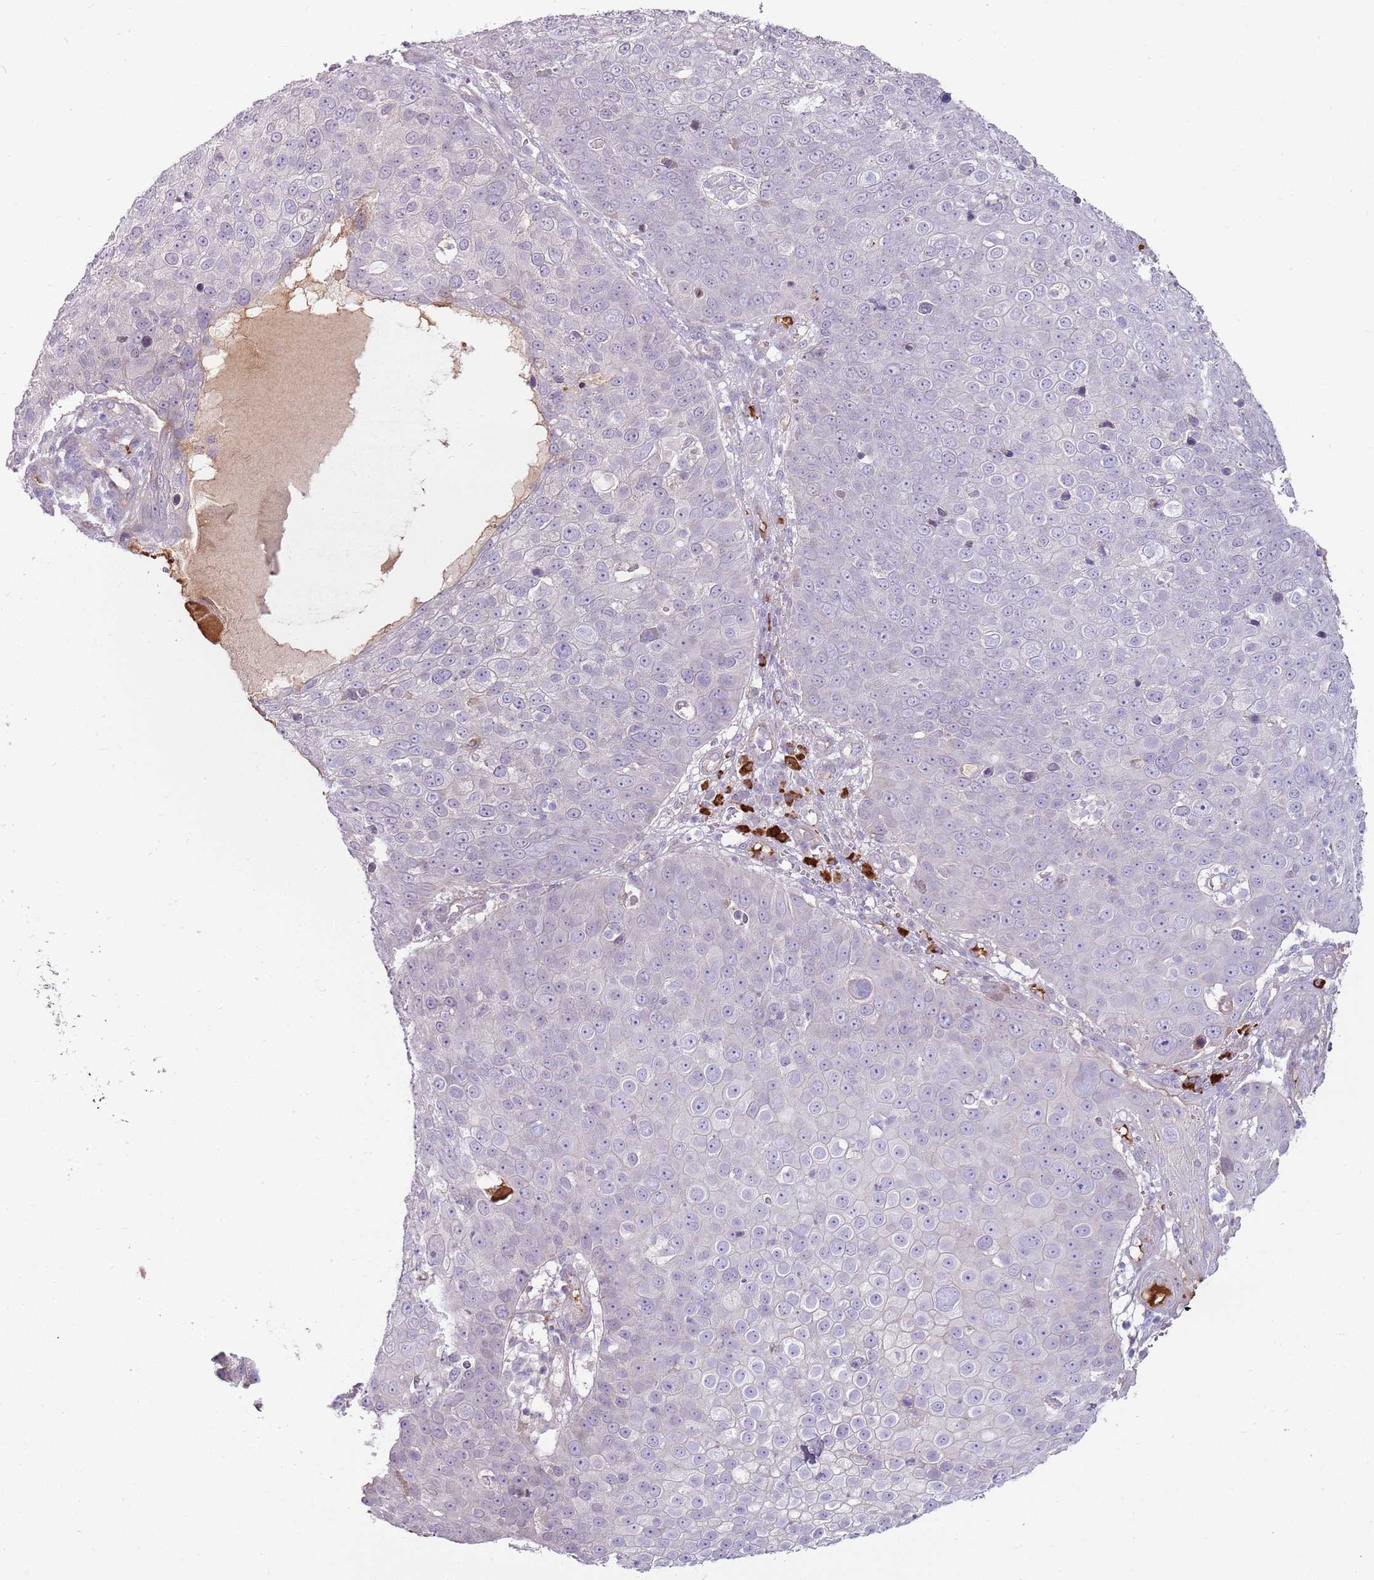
{"staining": {"intensity": "negative", "quantity": "none", "location": "none"}, "tissue": "skin cancer", "cell_type": "Tumor cells", "image_type": "cancer", "snomed": [{"axis": "morphology", "description": "Squamous cell carcinoma, NOS"}, {"axis": "topography", "description": "Skin"}], "caption": "Immunohistochemical staining of squamous cell carcinoma (skin) reveals no significant positivity in tumor cells.", "gene": "MCUB", "patient": {"sex": "male", "age": 71}}